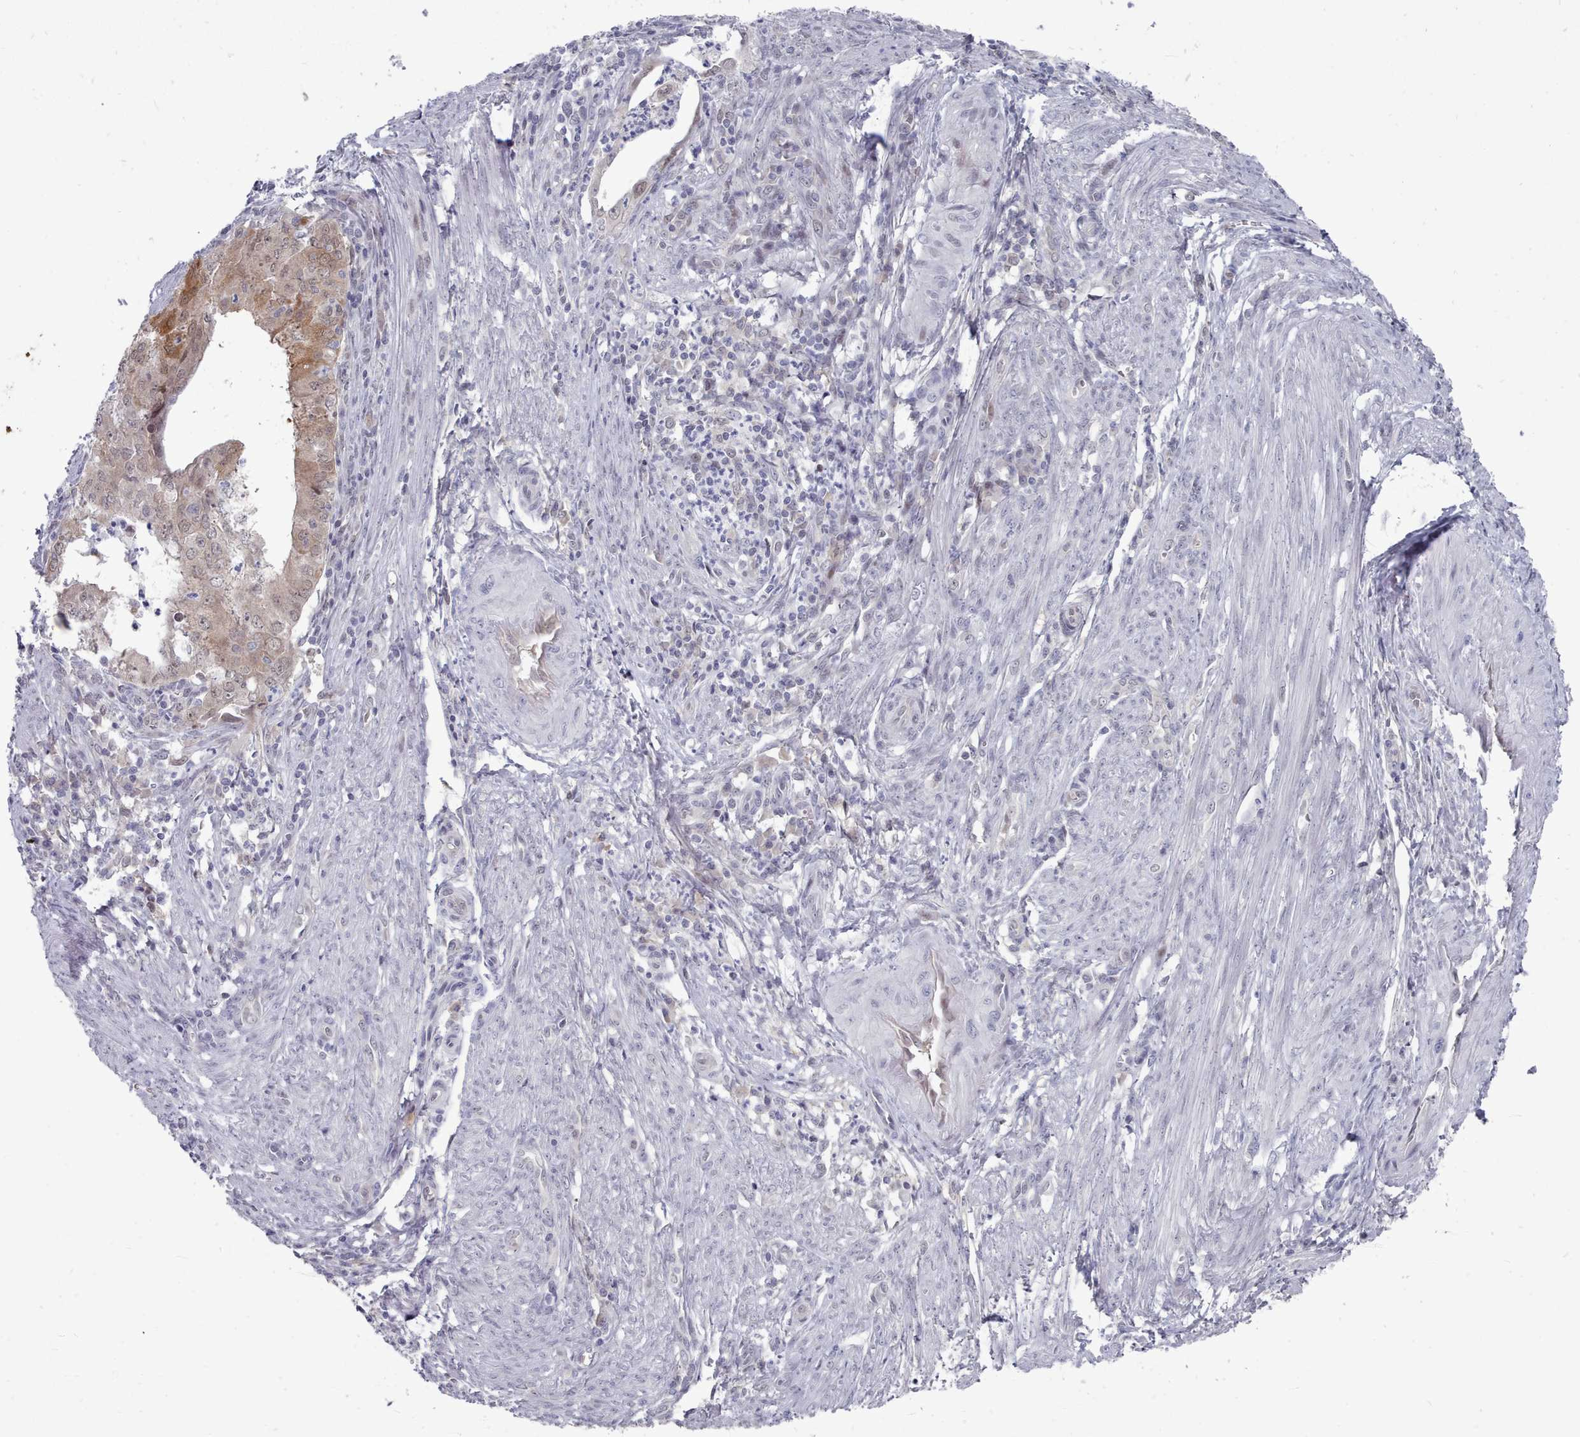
{"staining": {"intensity": "moderate", "quantity": "<25%", "location": "cytoplasmic/membranous,nuclear"}, "tissue": "endometrial cancer", "cell_type": "Tumor cells", "image_type": "cancer", "snomed": [{"axis": "morphology", "description": "Adenocarcinoma, NOS"}, {"axis": "topography", "description": "Endometrium"}], "caption": "A photomicrograph of human endometrial adenocarcinoma stained for a protein reveals moderate cytoplasmic/membranous and nuclear brown staining in tumor cells.", "gene": "GINS1", "patient": {"sex": "female", "age": 50}}